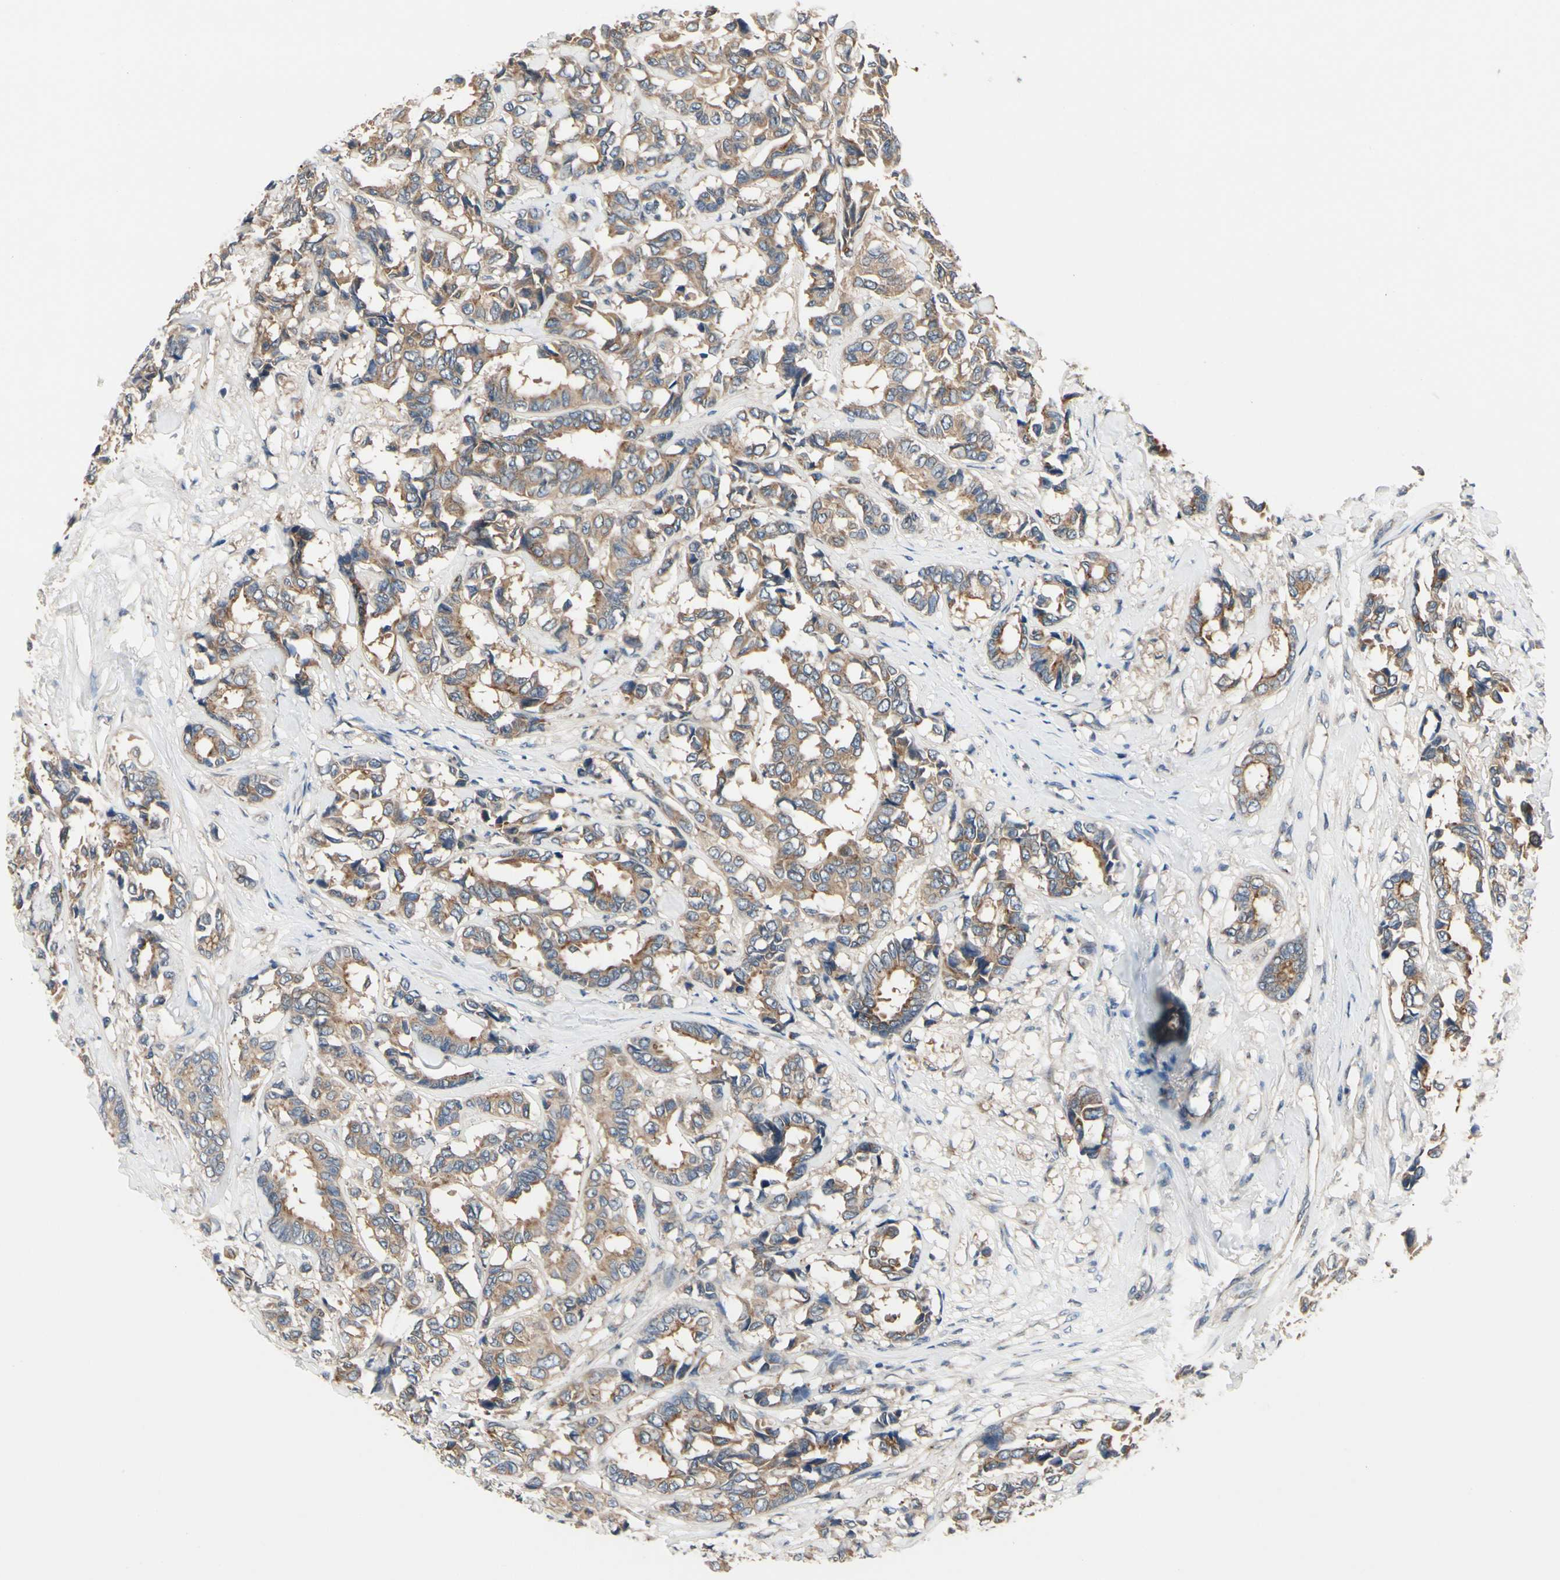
{"staining": {"intensity": "moderate", "quantity": ">75%", "location": "cytoplasmic/membranous"}, "tissue": "breast cancer", "cell_type": "Tumor cells", "image_type": "cancer", "snomed": [{"axis": "morphology", "description": "Duct carcinoma"}, {"axis": "topography", "description": "Breast"}], "caption": "A brown stain highlights moderate cytoplasmic/membranous positivity of a protein in invasive ductal carcinoma (breast) tumor cells.", "gene": "PRKAR2B", "patient": {"sex": "female", "age": 87}}